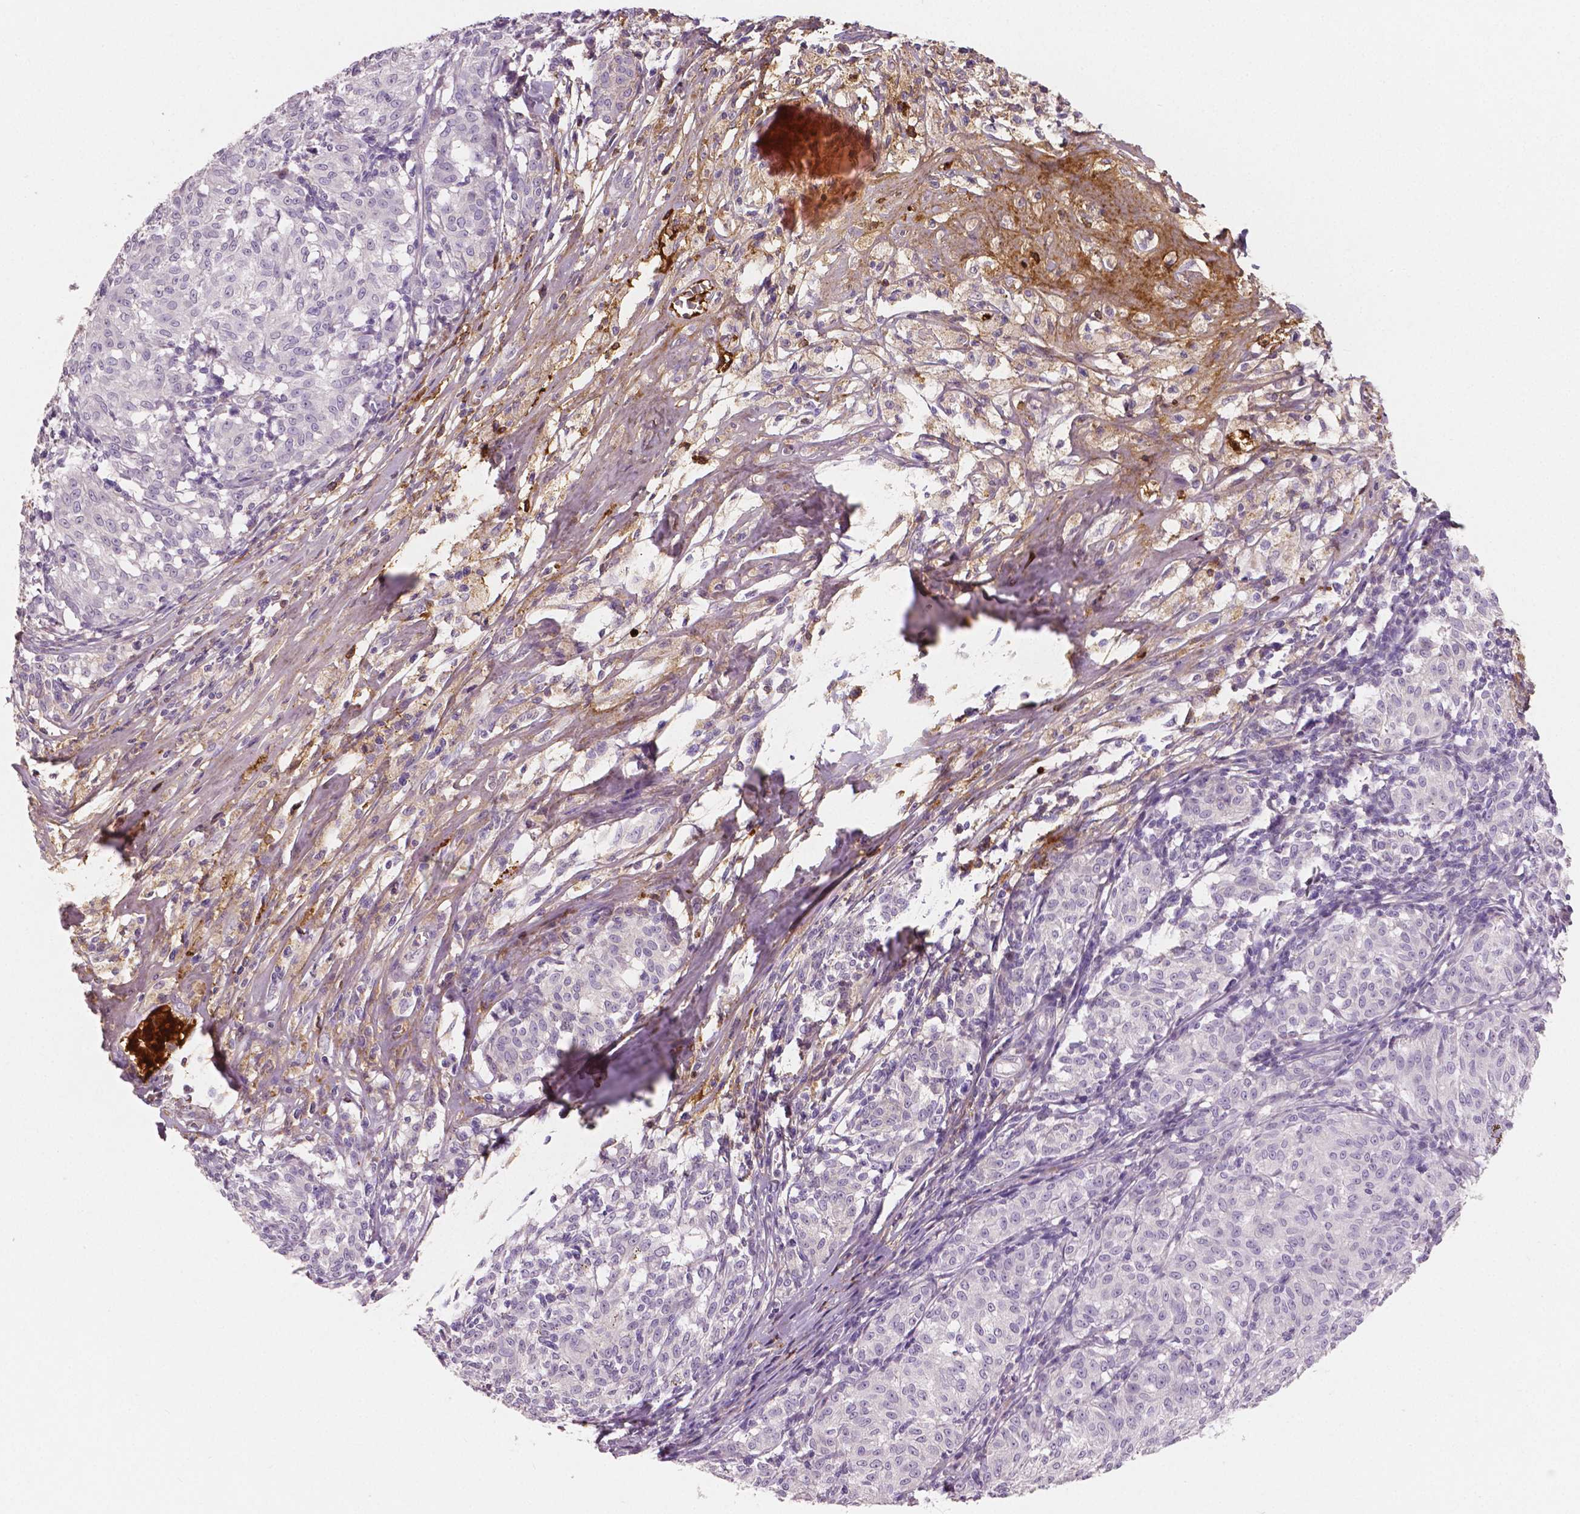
{"staining": {"intensity": "negative", "quantity": "none", "location": "none"}, "tissue": "melanoma", "cell_type": "Tumor cells", "image_type": "cancer", "snomed": [{"axis": "morphology", "description": "Malignant melanoma, NOS"}, {"axis": "topography", "description": "Skin"}], "caption": "An image of human melanoma is negative for staining in tumor cells.", "gene": "APOA4", "patient": {"sex": "female", "age": 72}}